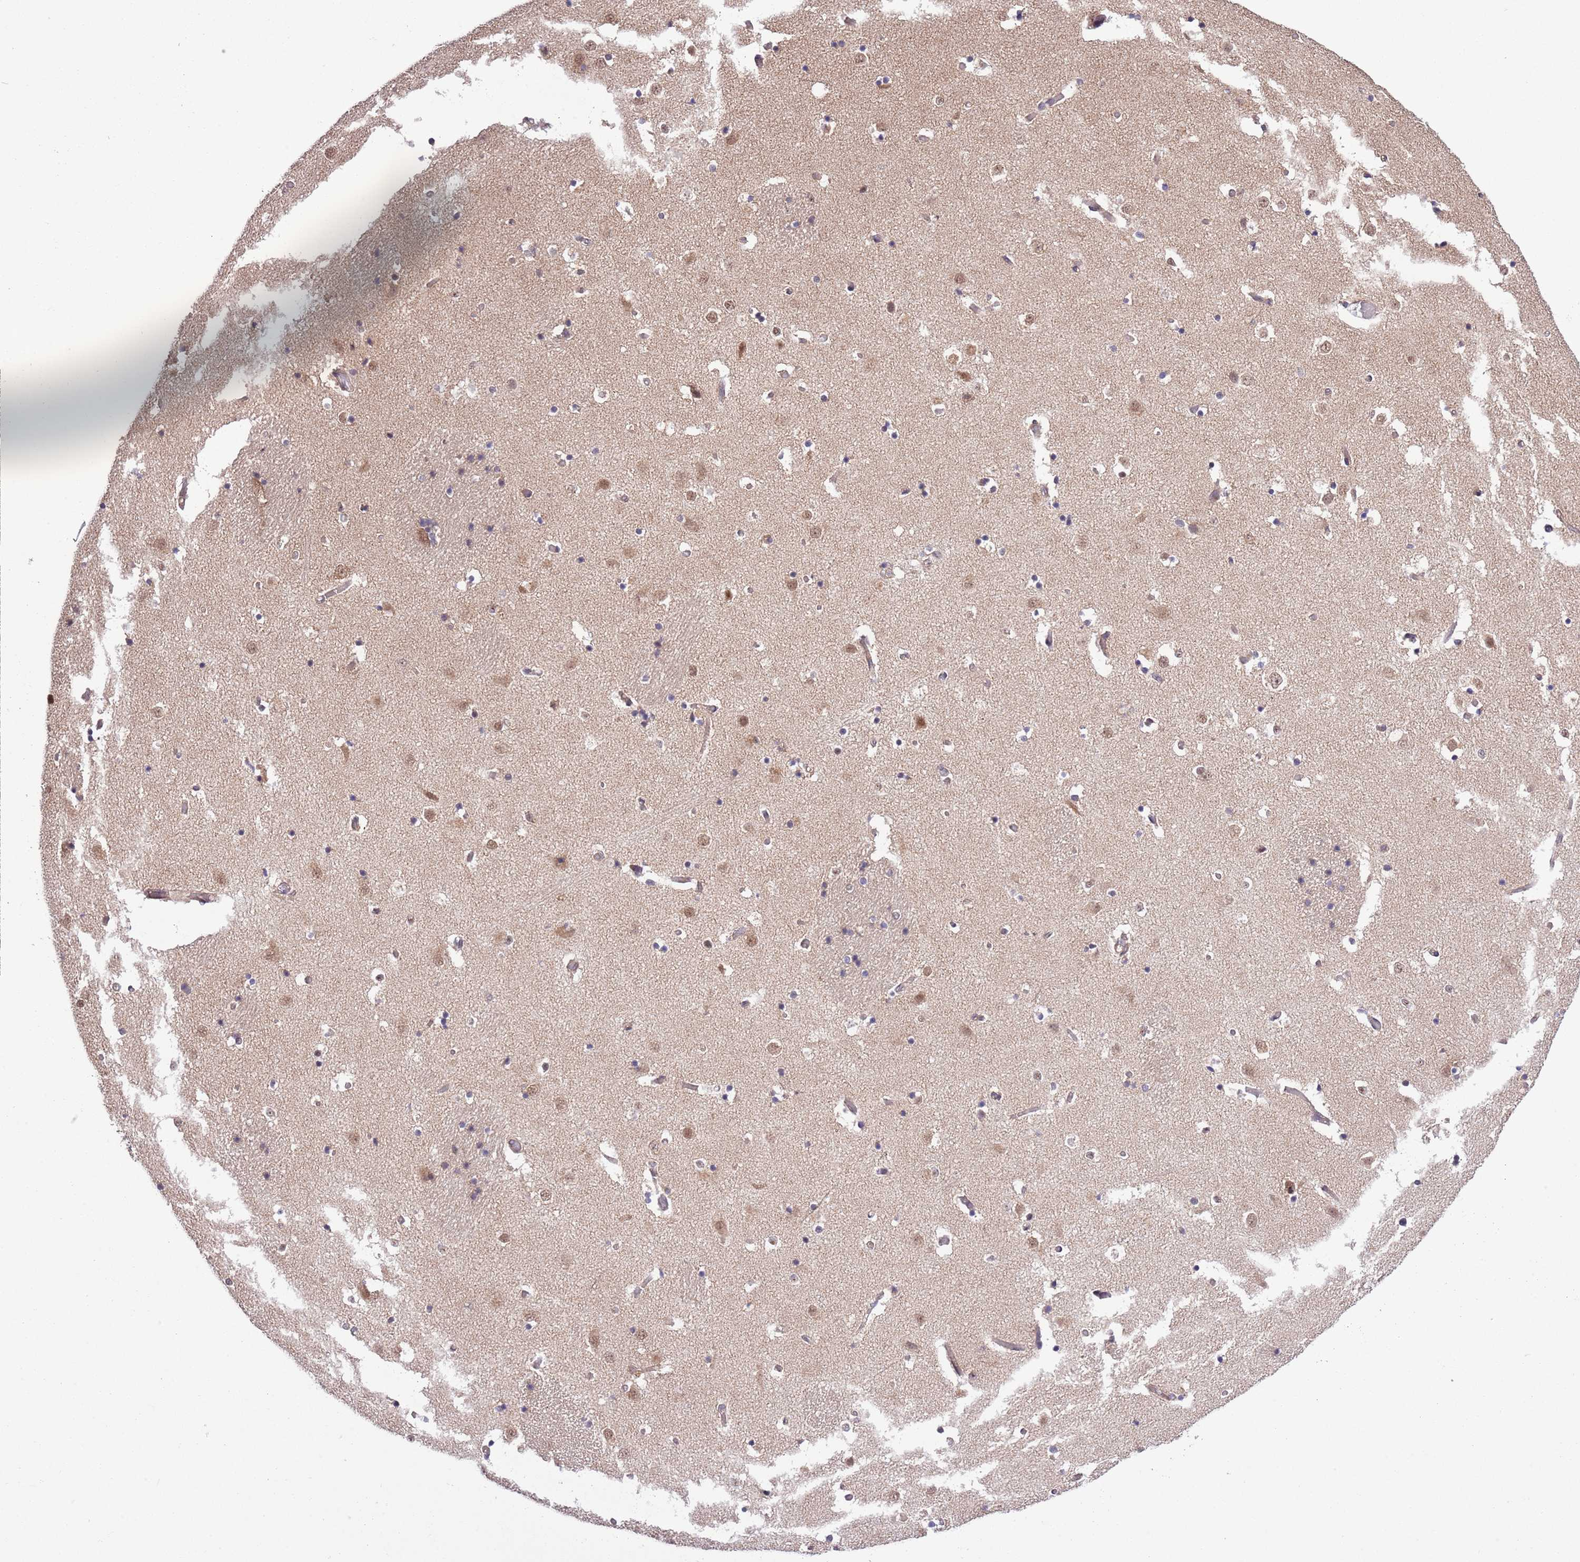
{"staining": {"intensity": "weak", "quantity": "<25%", "location": "cytoplasmic/membranous"}, "tissue": "caudate", "cell_type": "Glial cells", "image_type": "normal", "snomed": [{"axis": "morphology", "description": "Normal tissue, NOS"}, {"axis": "topography", "description": "Lateral ventricle wall"}], "caption": "A high-resolution histopathology image shows immunohistochemistry staining of normal caudate, which shows no significant staining in glial cells.", "gene": "MFNG", "patient": {"sex": "female", "age": 52}}